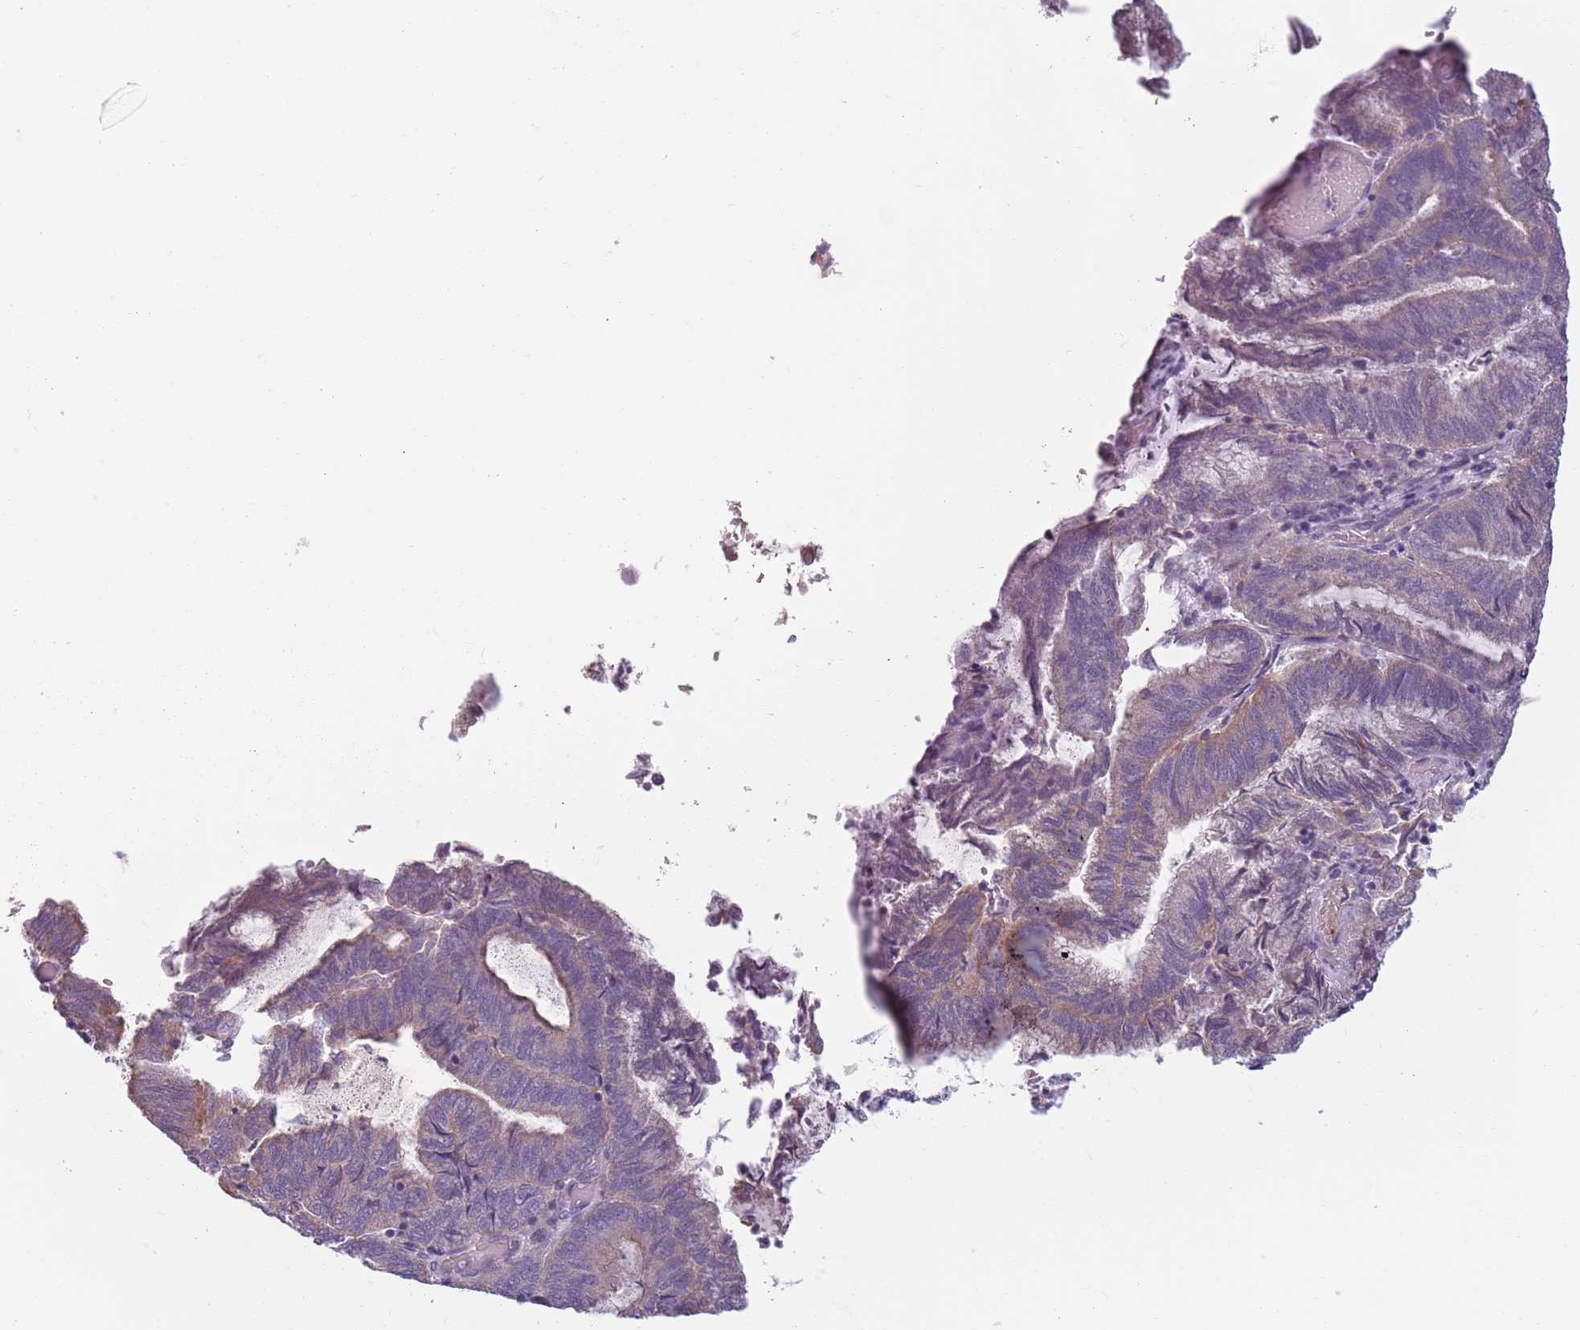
{"staining": {"intensity": "negative", "quantity": "none", "location": "none"}, "tissue": "endometrial cancer", "cell_type": "Tumor cells", "image_type": "cancer", "snomed": [{"axis": "morphology", "description": "Adenocarcinoma, NOS"}, {"axis": "topography", "description": "Endometrium"}], "caption": "Immunohistochemical staining of human adenocarcinoma (endometrial) exhibits no significant positivity in tumor cells.", "gene": "TLCD2", "patient": {"sex": "female", "age": 80}}